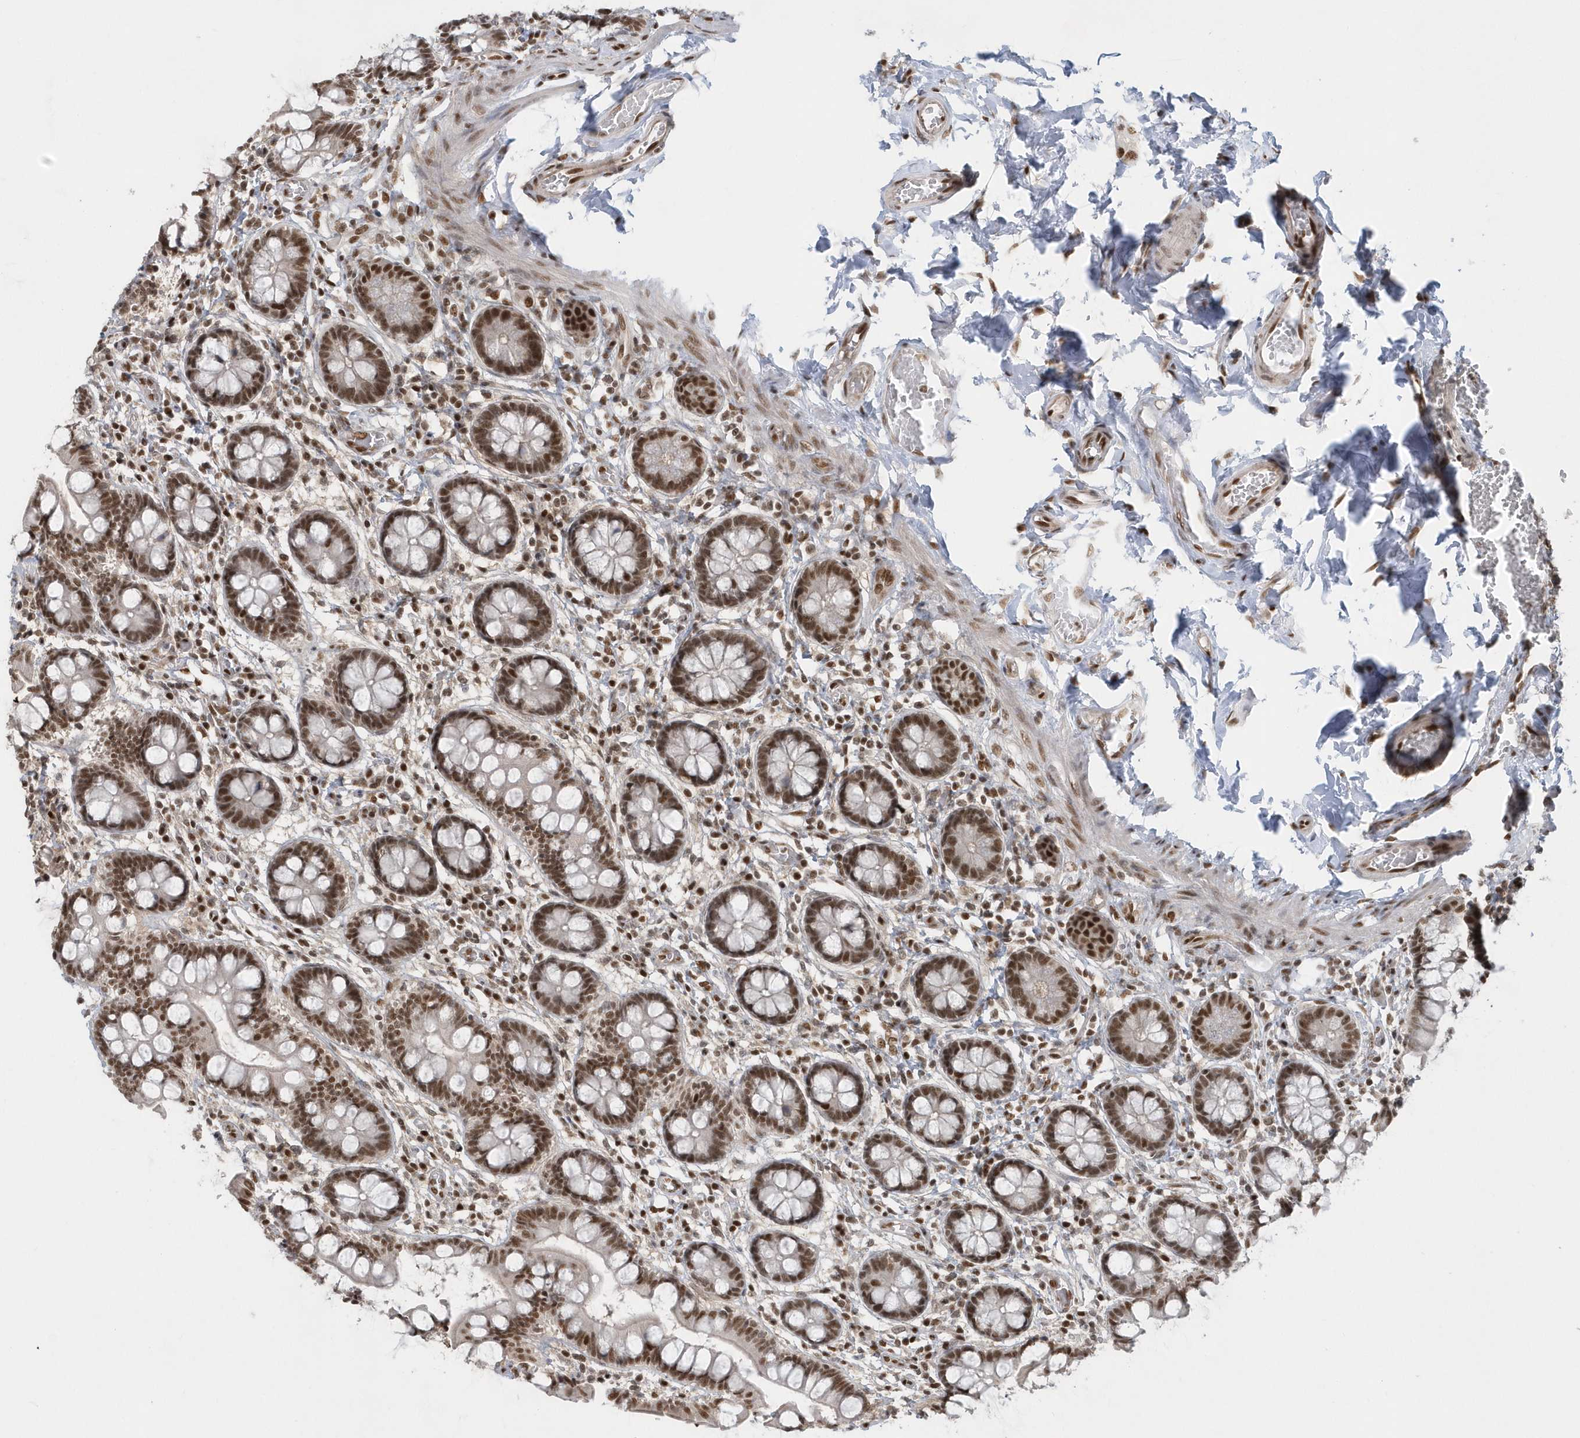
{"staining": {"intensity": "strong", "quantity": ">75%", "location": "nuclear"}, "tissue": "small intestine", "cell_type": "Glandular cells", "image_type": "normal", "snomed": [{"axis": "morphology", "description": "Normal tissue, NOS"}, {"axis": "topography", "description": "Small intestine"}], "caption": "Small intestine was stained to show a protein in brown. There is high levels of strong nuclear staining in about >75% of glandular cells. (IHC, brightfield microscopy, high magnification).", "gene": "SEPHS1", "patient": {"sex": "male", "age": 52}}